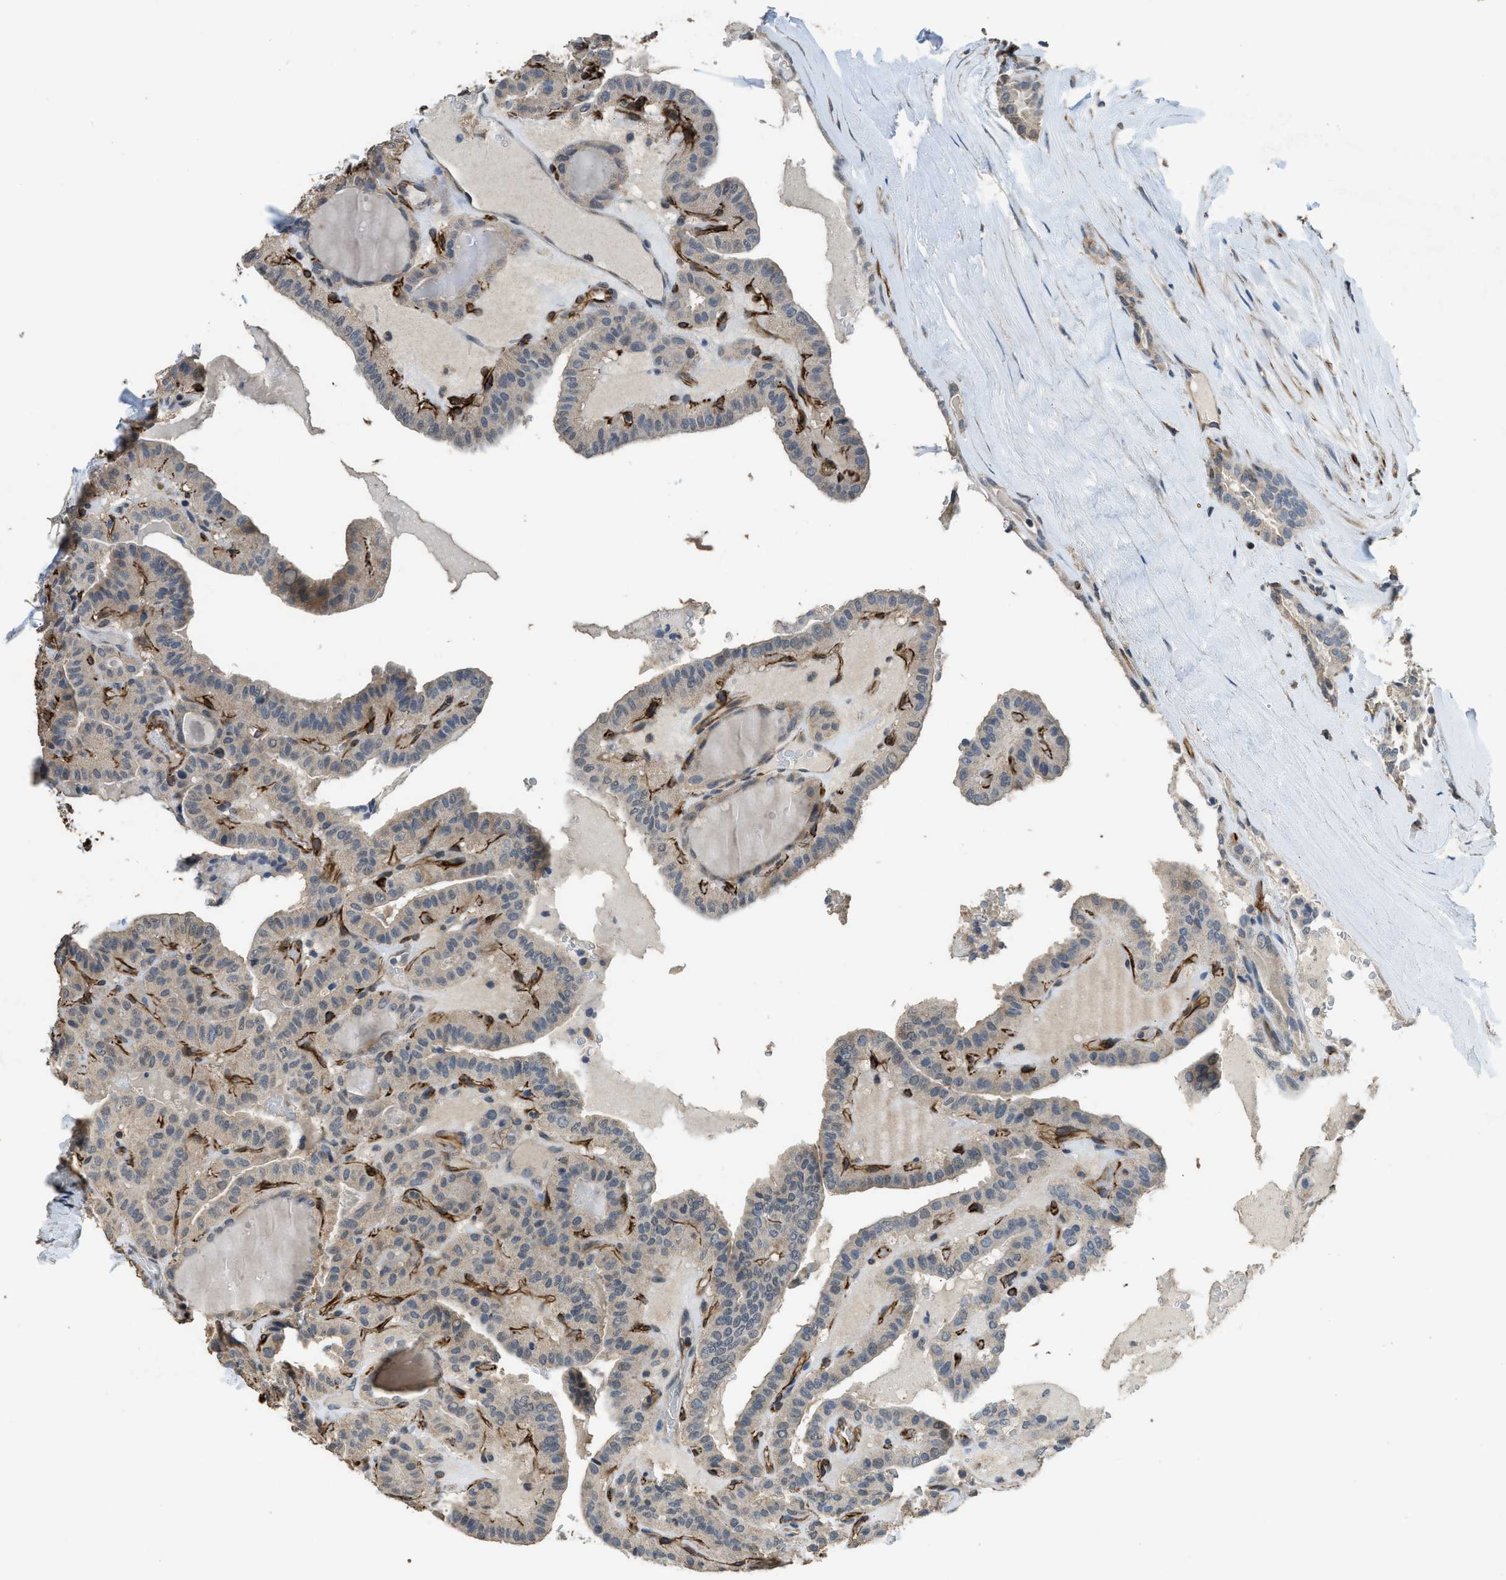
{"staining": {"intensity": "weak", "quantity": "25%-75%", "location": "cytoplasmic/membranous"}, "tissue": "thyroid cancer", "cell_type": "Tumor cells", "image_type": "cancer", "snomed": [{"axis": "morphology", "description": "Papillary adenocarcinoma, NOS"}, {"axis": "topography", "description": "Thyroid gland"}], "caption": "Thyroid papillary adenocarcinoma stained with immunohistochemistry displays weak cytoplasmic/membranous staining in about 25%-75% of tumor cells. (Brightfield microscopy of DAB IHC at high magnification).", "gene": "SYNM", "patient": {"sex": "male", "age": 77}}